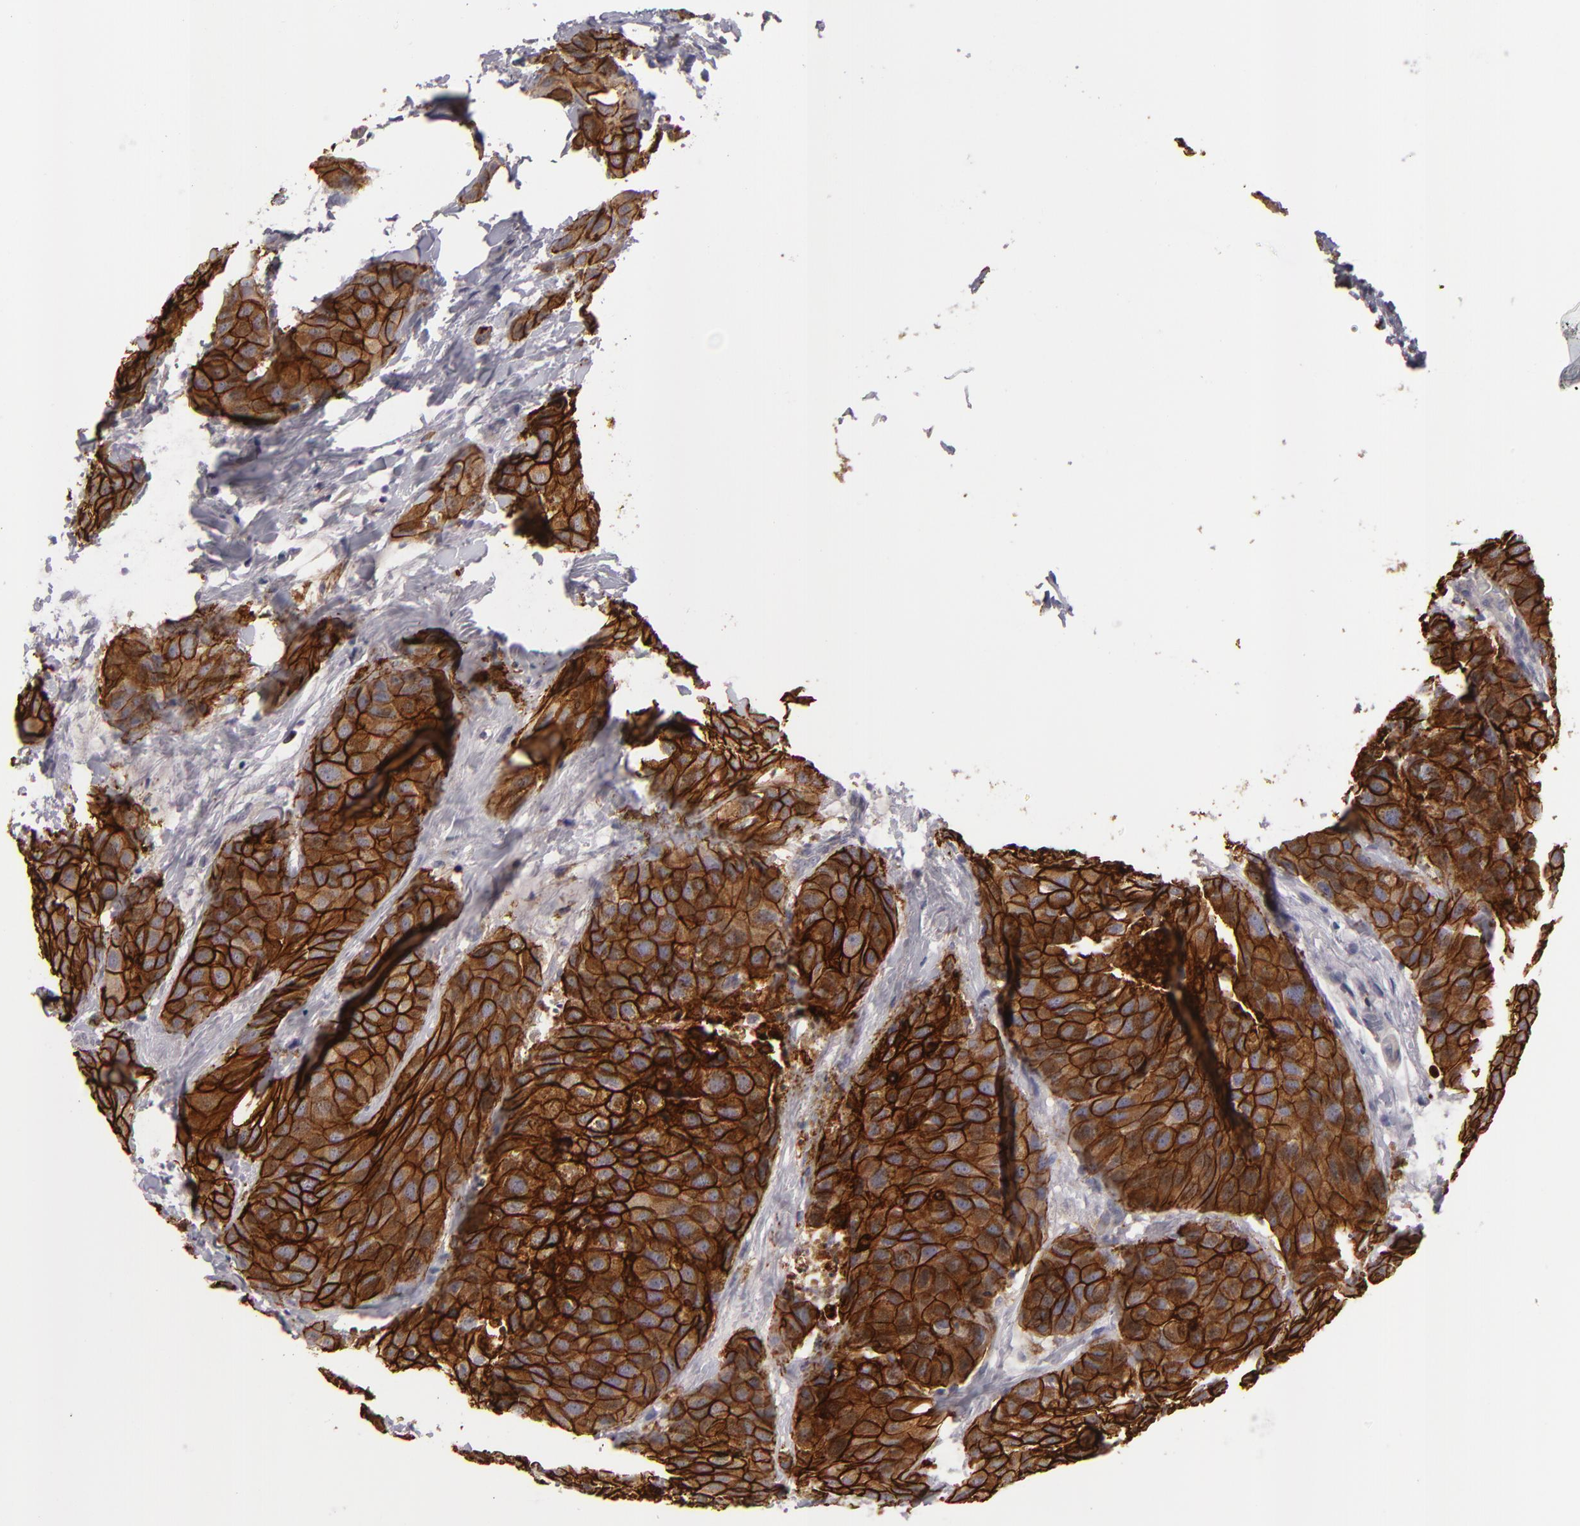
{"staining": {"intensity": "strong", "quantity": ">75%", "location": "cytoplasmic/membranous"}, "tissue": "breast cancer", "cell_type": "Tumor cells", "image_type": "cancer", "snomed": [{"axis": "morphology", "description": "Duct carcinoma"}, {"axis": "topography", "description": "Breast"}], "caption": "A photomicrograph of invasive ductal carcinoma (breast) stained for a protein demonstrates strong cytoplasmic/membranous brown staining in tumor cells.", "gene": "ALCAM", "patient": {"sex": "female", "age": 68}}